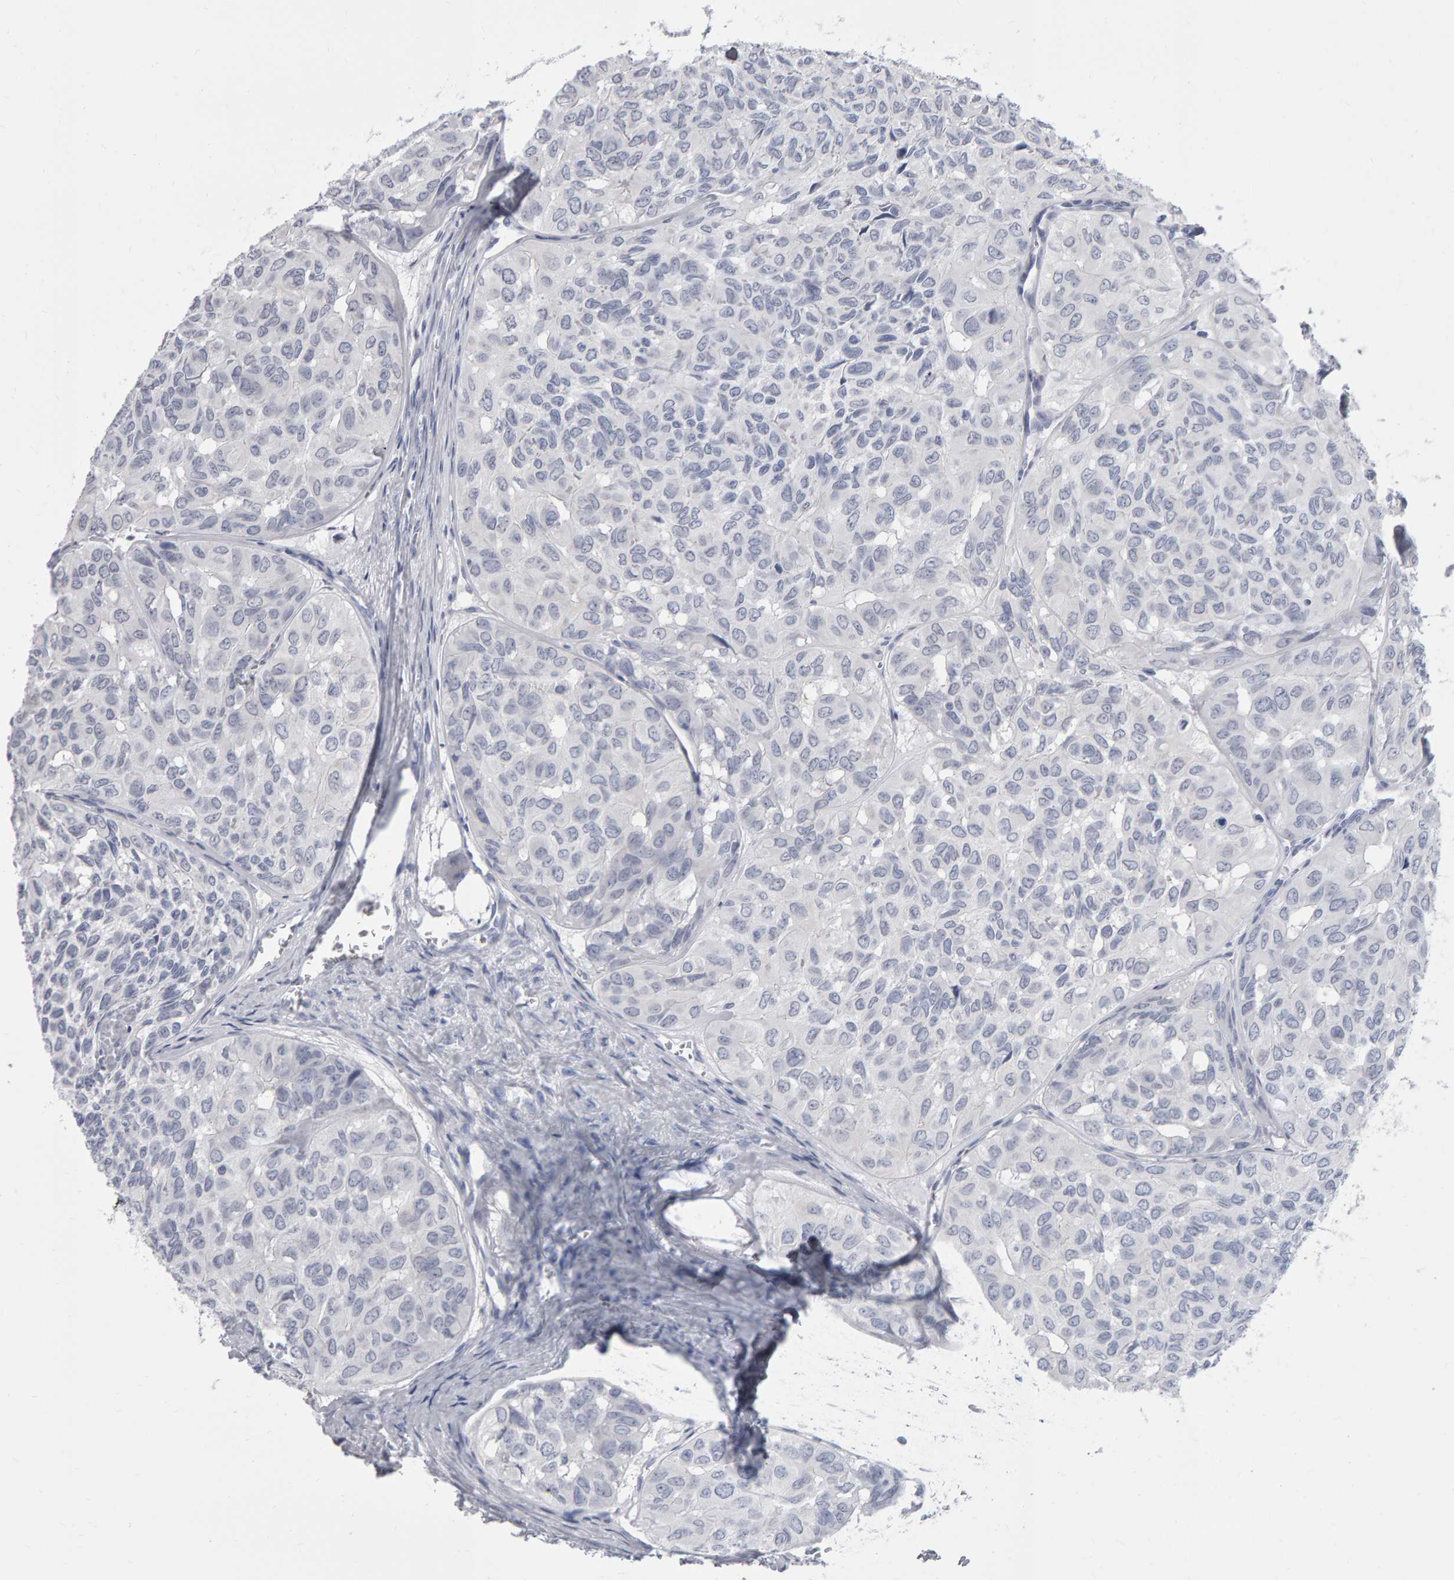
{"staining": {"intensity": "negative", "quantity": "none", "location": "none"}, "tissue": "head and neck cancer", "cell_type": "Tumor cells", "image_type": "cancer", "snomed": [{"axis": "morphology", "description": "Adenocarcinoma, NOS"}, {"axis": "topography", "description": "Salivary gland, NOS"}, {"axis": "topography", "description": "Head-Neck"}], "caption": "Histopathology image shows no significant protein staining in tumor cells of head and neck cancer (adenocarcinoma).", "gene": "NCDN", "patient": {"sex": "female", "age": 76}}